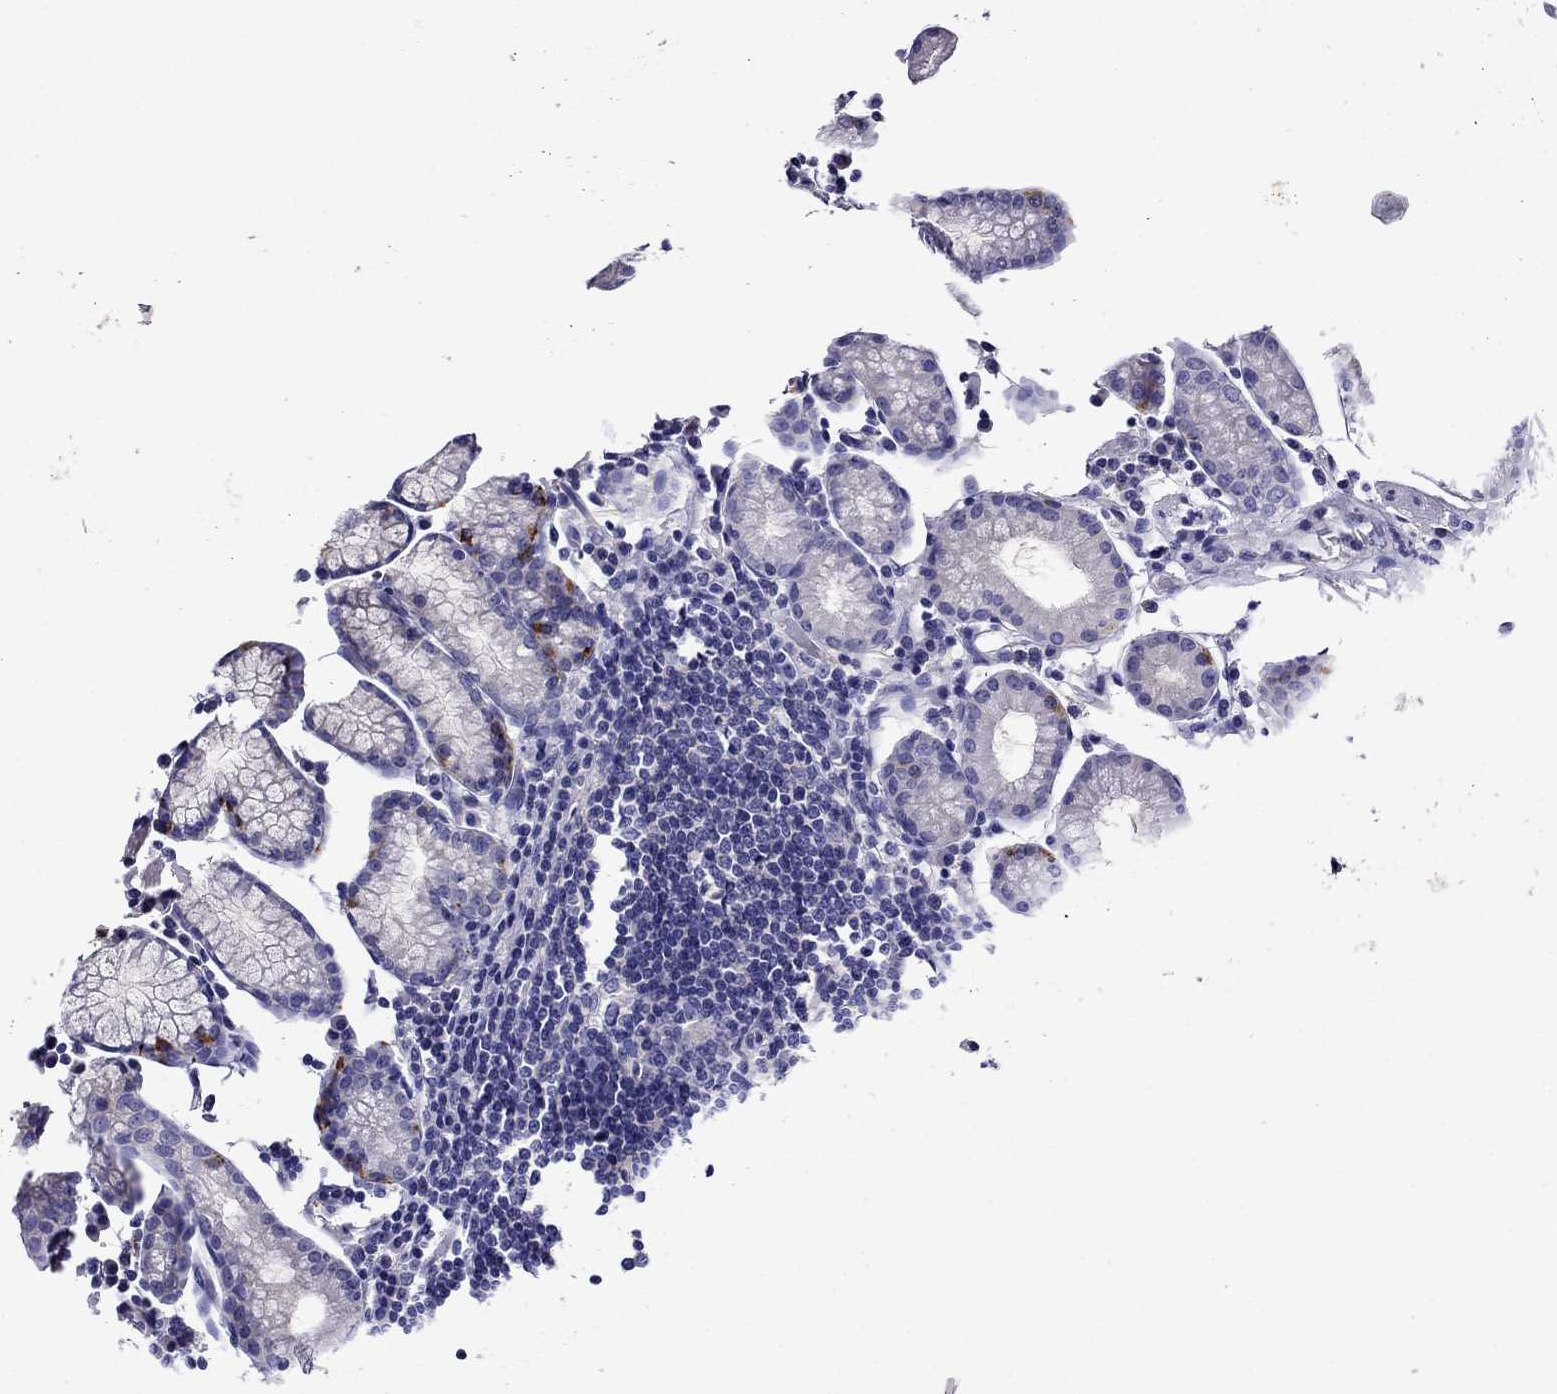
{"staining": {"intensity": "weak", "quantity": "<25%", "location": "cytoplasmic/membranous"}, "tissue": "stomach", "cell_type": "Glandular cells", "image_type": "normal", "snomed": [{"axis": "morphology", "description": "Normal tissue, NOS"}, {"axis": "morphology", "description": "Adenocarcinoma, NOS"}, {"axis": "topography", "description": "Stomach"}], "caption": "An immunohistochemistry image of normal stomach is shown. There is no staining in glandular cells of stomach.", "gene": "SCG2", "patient": {"sex": "female", "age": 64}}